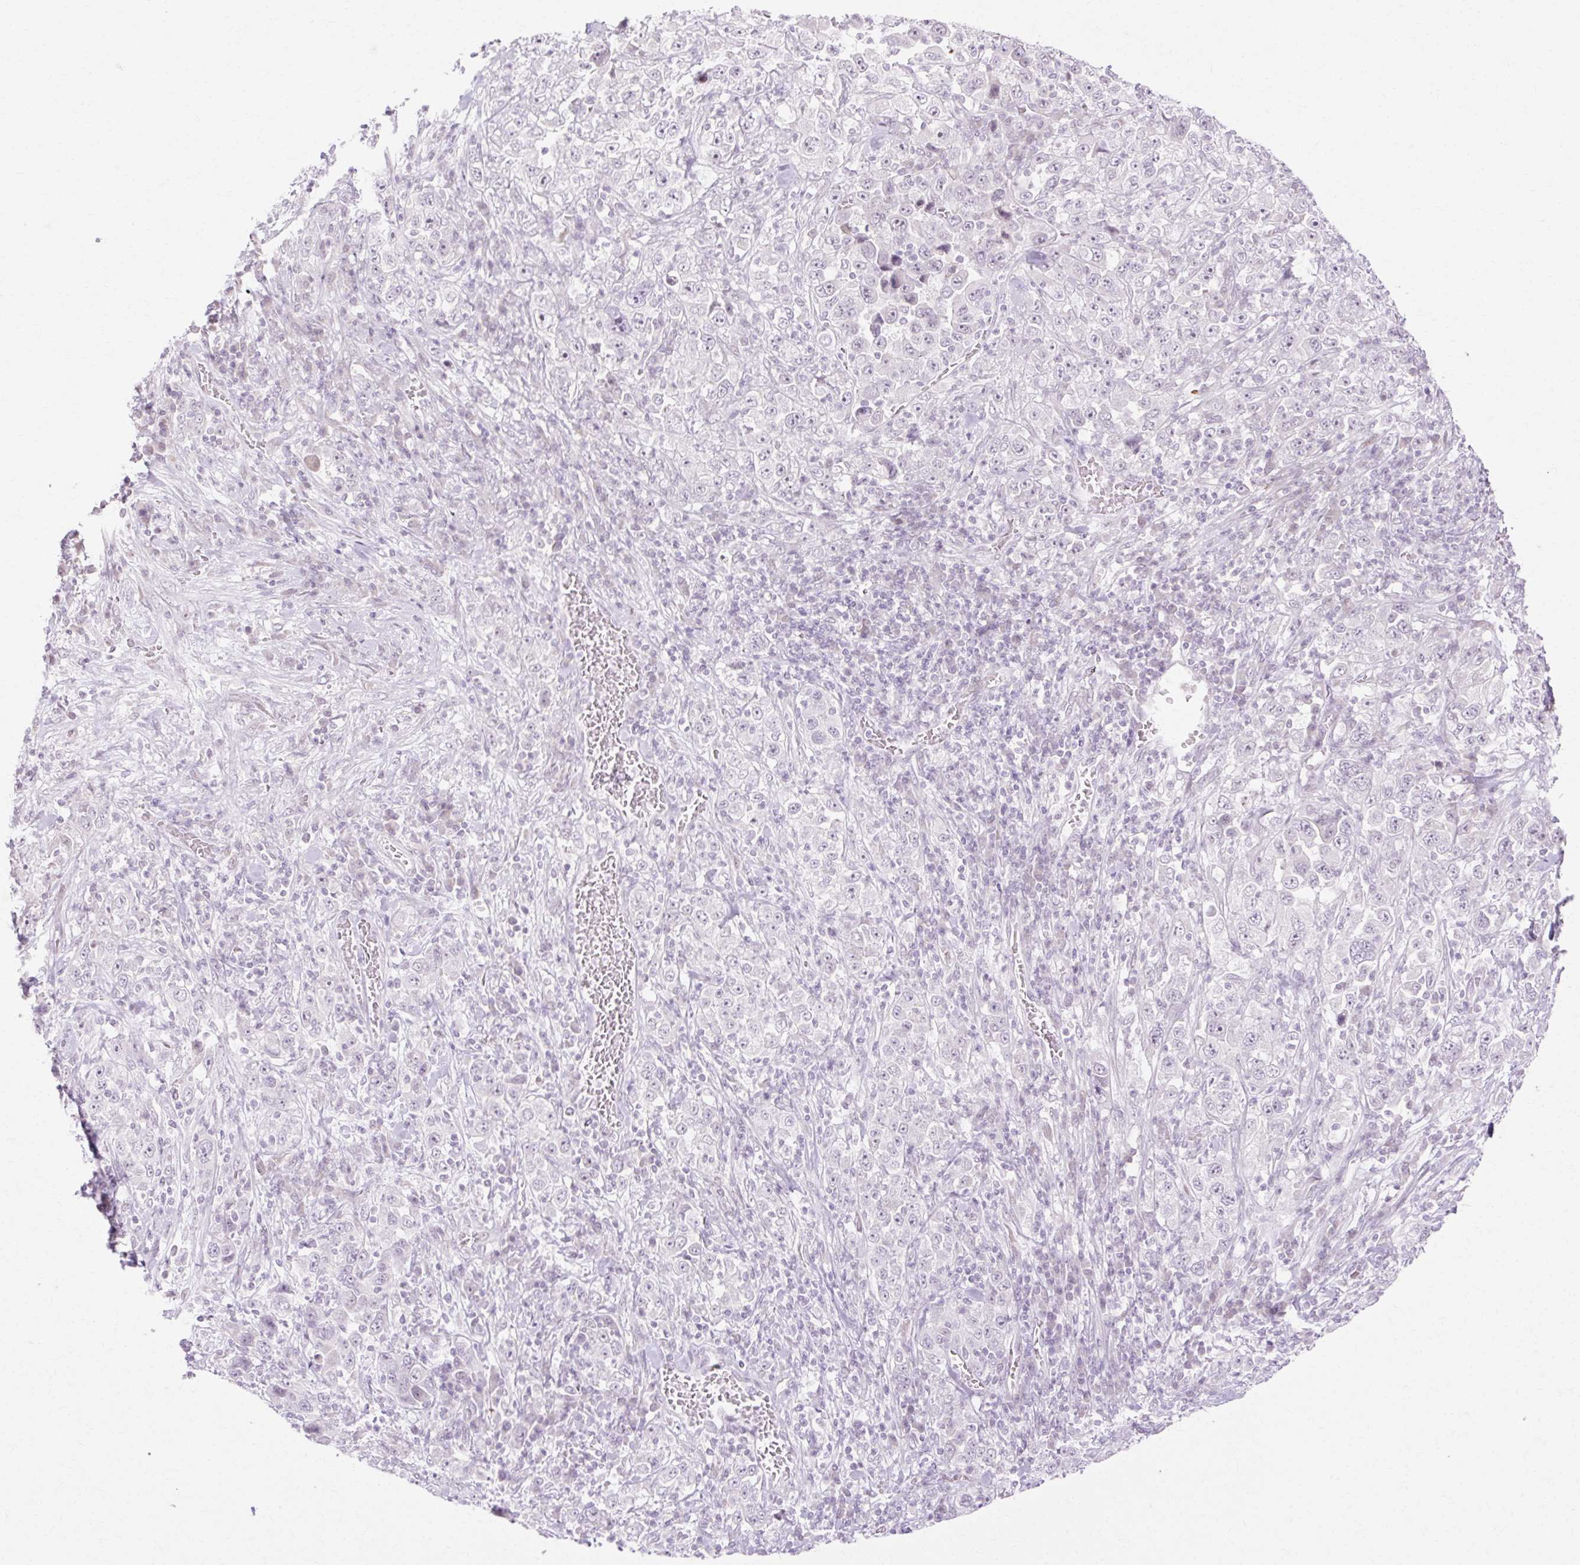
{"staining": {"intensity": "negative", "quantity": "none", "location": "none"}, "tissue": "stomach cancer", "cell_type": "Tumor cells", "image_type": "cancer", "snomed": [{"axis": "morphology", "description": "Normal tissue, NOS"}, {"axis": "morphology", "description": "Adenocarcinoma, NOS"}, {"axis": "topography", "description": "Stomach, upper"}, {"axis": "topography", "description": "Stomach"}], "caption": "High power microscopy photomicrograph of an immunohistochemistry histopathology image of stomach cancer (adenocarcinoma), revealing no significant expression in tumor cells.", "gene": "C3orf49", "patient": {"sex": "male", "age": 59}}